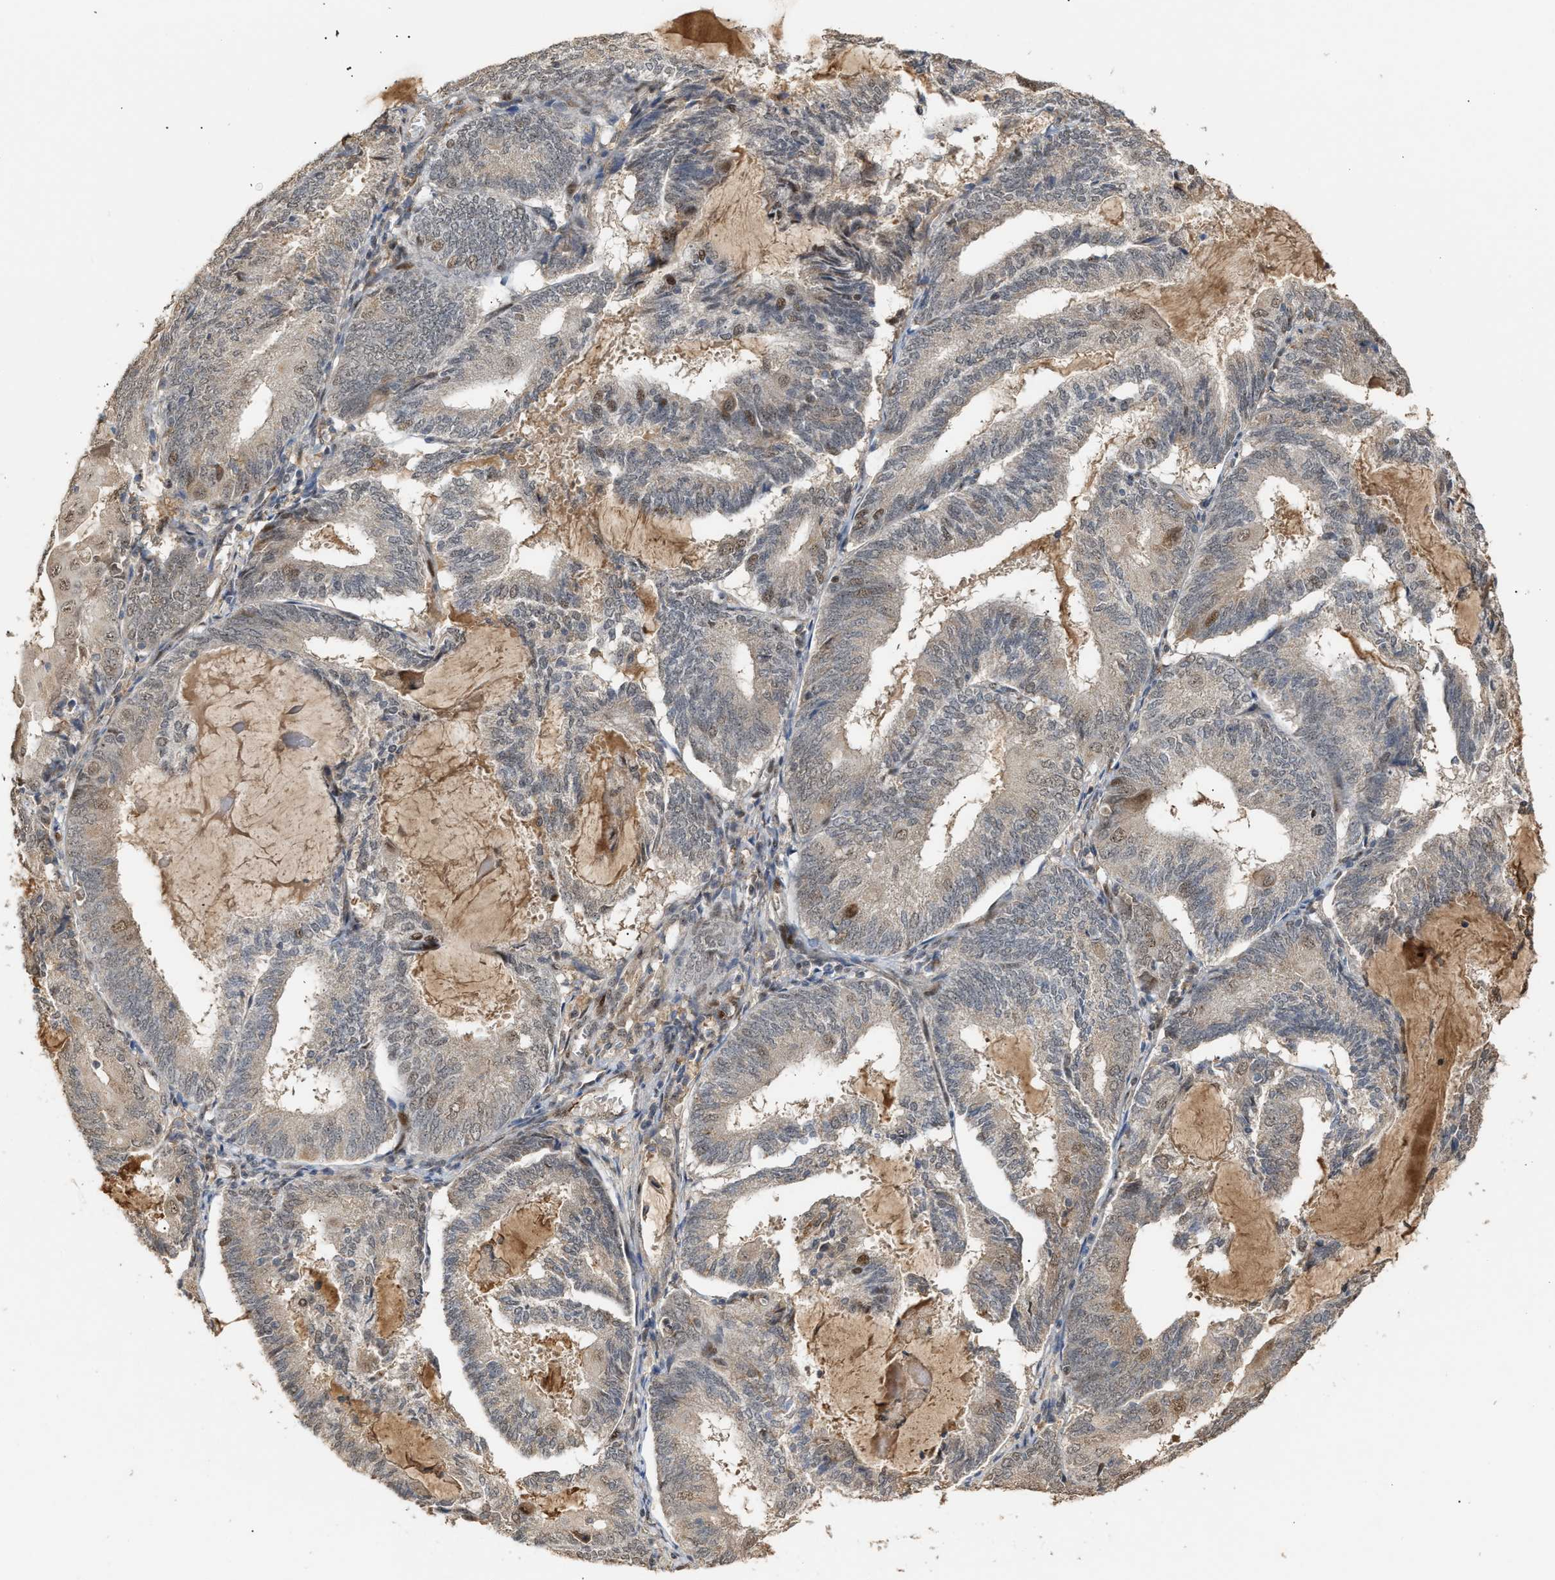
{"staining": {"intensity": "weak", "quantity": "<25%", "location": "nuclear"}, "tissue": "endometrial cancer", "cell_type": "Tumor cells", "image_type": "cancer", "snomed": [{"axis": "morphology", "description": "Adenocarcinoma, NOS"}, {"axis": "topography", "description": "Endometrium"}], "caption": "Human endometrial cancer (adenocarcinoma) stained for a protein using IHC reveals no positivity in tumor cells.", "gene": "ZFAND5", "patient": {"sex": "female", "age": 81}}